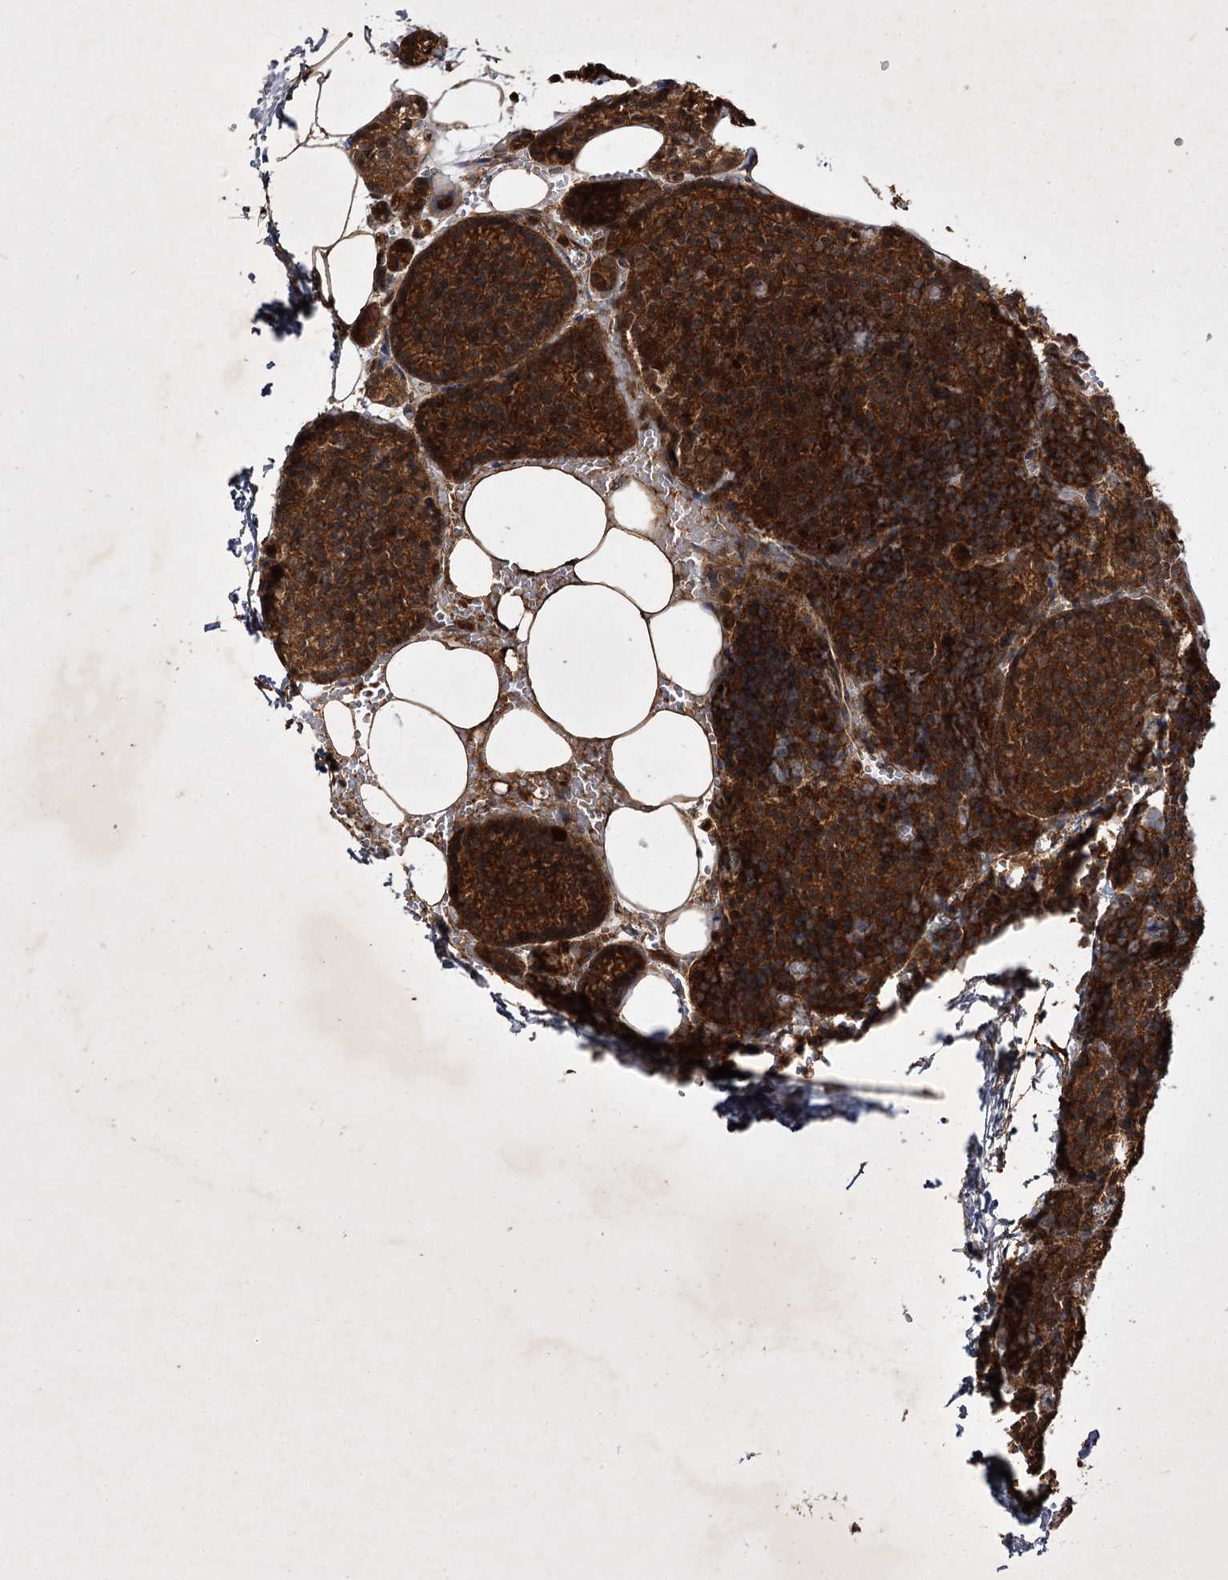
{"staining": {"intensity": "strong", "quantity": ">75%", "location": "cytoplasmic/membranous"}, "tissue": "parathyroid gland", "cell_type": "Glandular cells", "image_type": "normal", "snomed": [{"axis": "morphology", "description": "Normal tissue, NOS"}, {"axis": "topography", "description": "Parathyroid gland"}], "caption": "Protein positivity by immunohistochemistry reveals strong cytoplasmic/membranous expression in approximately >75% of glandular cells in normal parathyroid gland. (brown staining indicates protein expression, while blue staining denotes nuclei).", "gene": "DNAJC13", "patient": {"sex": "male", "age": 58}}